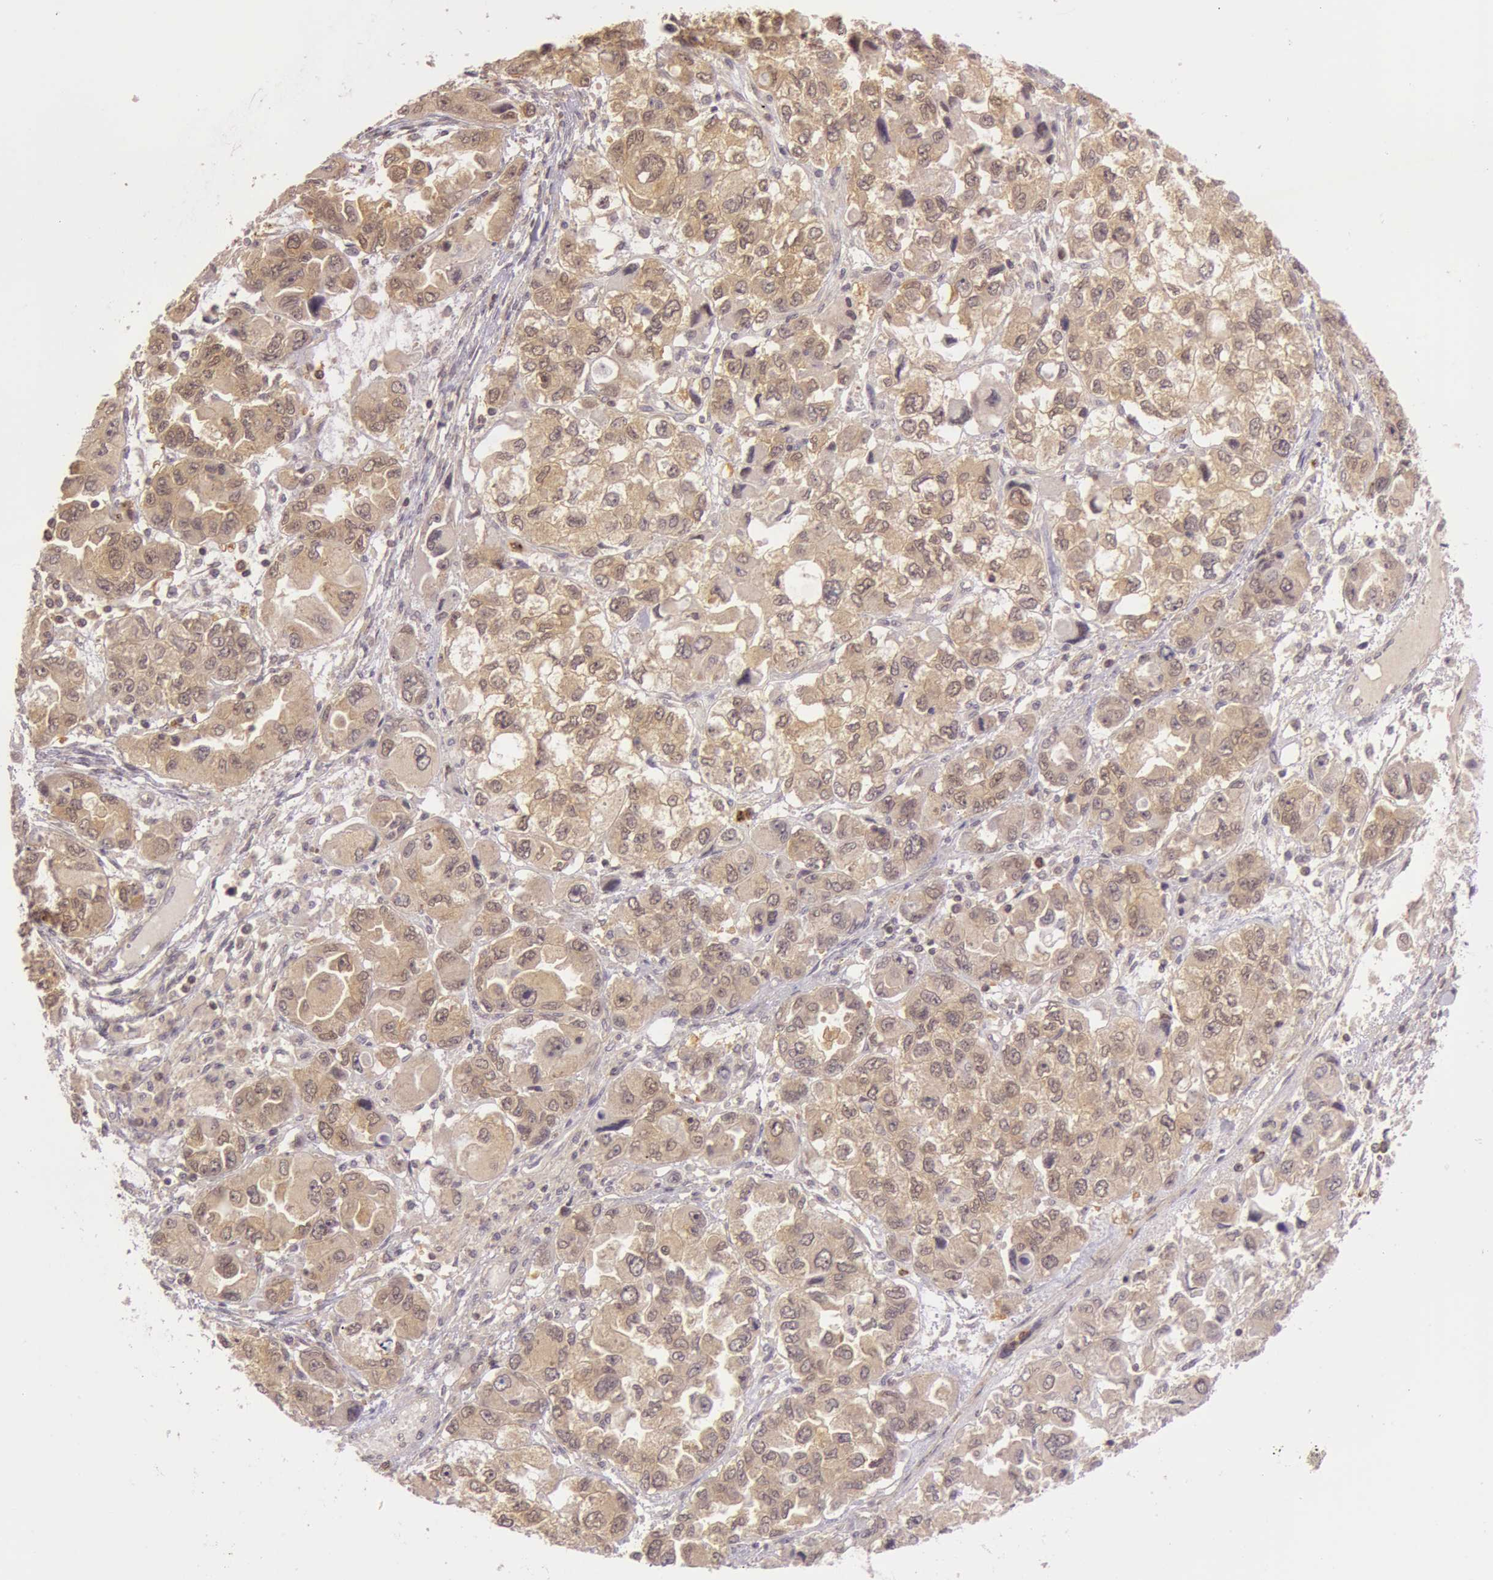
{"staining": {"intensity": "moderate", "quantity": ">75%", "location": "cytoplasmic/membranous"}, "tissue": "ovarian cancer", "cell_type": "Tumor cells", "image_type": "cancer", "snomed": [{"axis": "morphology", "description": "Cystadenocarcinoma, serous, NOS"}, {"axis": "topography", "description": "Ovary"}], "caption": "Immunohistochemistry (DAB) staining of serous cystadenocarcinoma (ovarian) shows moderate cytoplasmic/membranous protein positivity in about >75% of tumor cells.", "gene": "ATG2B", "patient": {"sex": "female", "age": 84}}